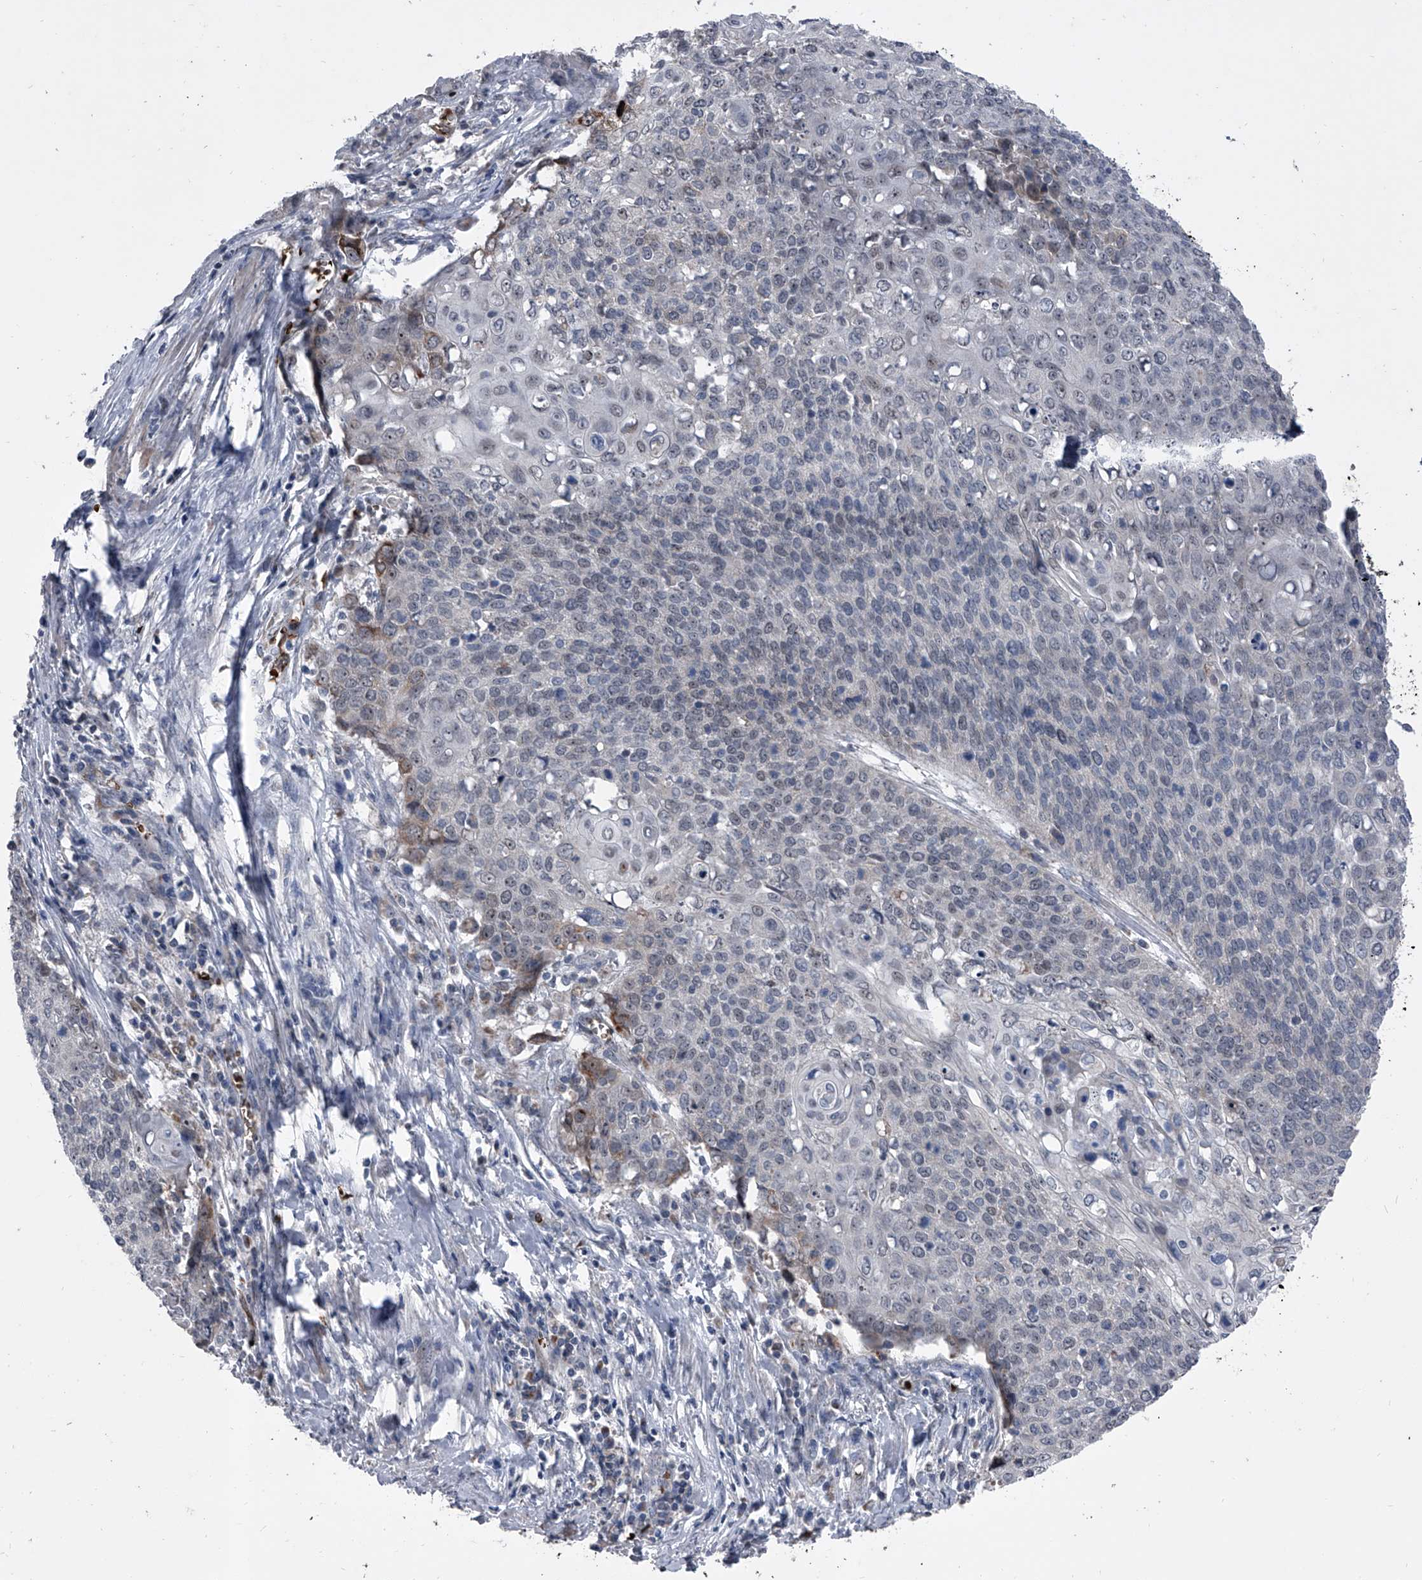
{"staining": {"intensity": "negative", "quantity": "none", "location": "none"}, "tissue": "cervical cancer", "cell_type": "Tumor cells", "image_type": "cancer", "snomed": [{"axis": "morphology", "description": "Squamous cell carcinoma, NOS"}, {"axis": "topography", "description": "Cervix"}], "caption": "High magnification brightfield microscopy of cervical cancer (squamous cell carcinoma) stained with DAB (3,3'-diaminobenzidine) (brown) and counterstained with hematoxylin (blue): tumor cells show no significant expression.", "gene": "CEP85L", "patient": {"sex": "female", "age": 39}}